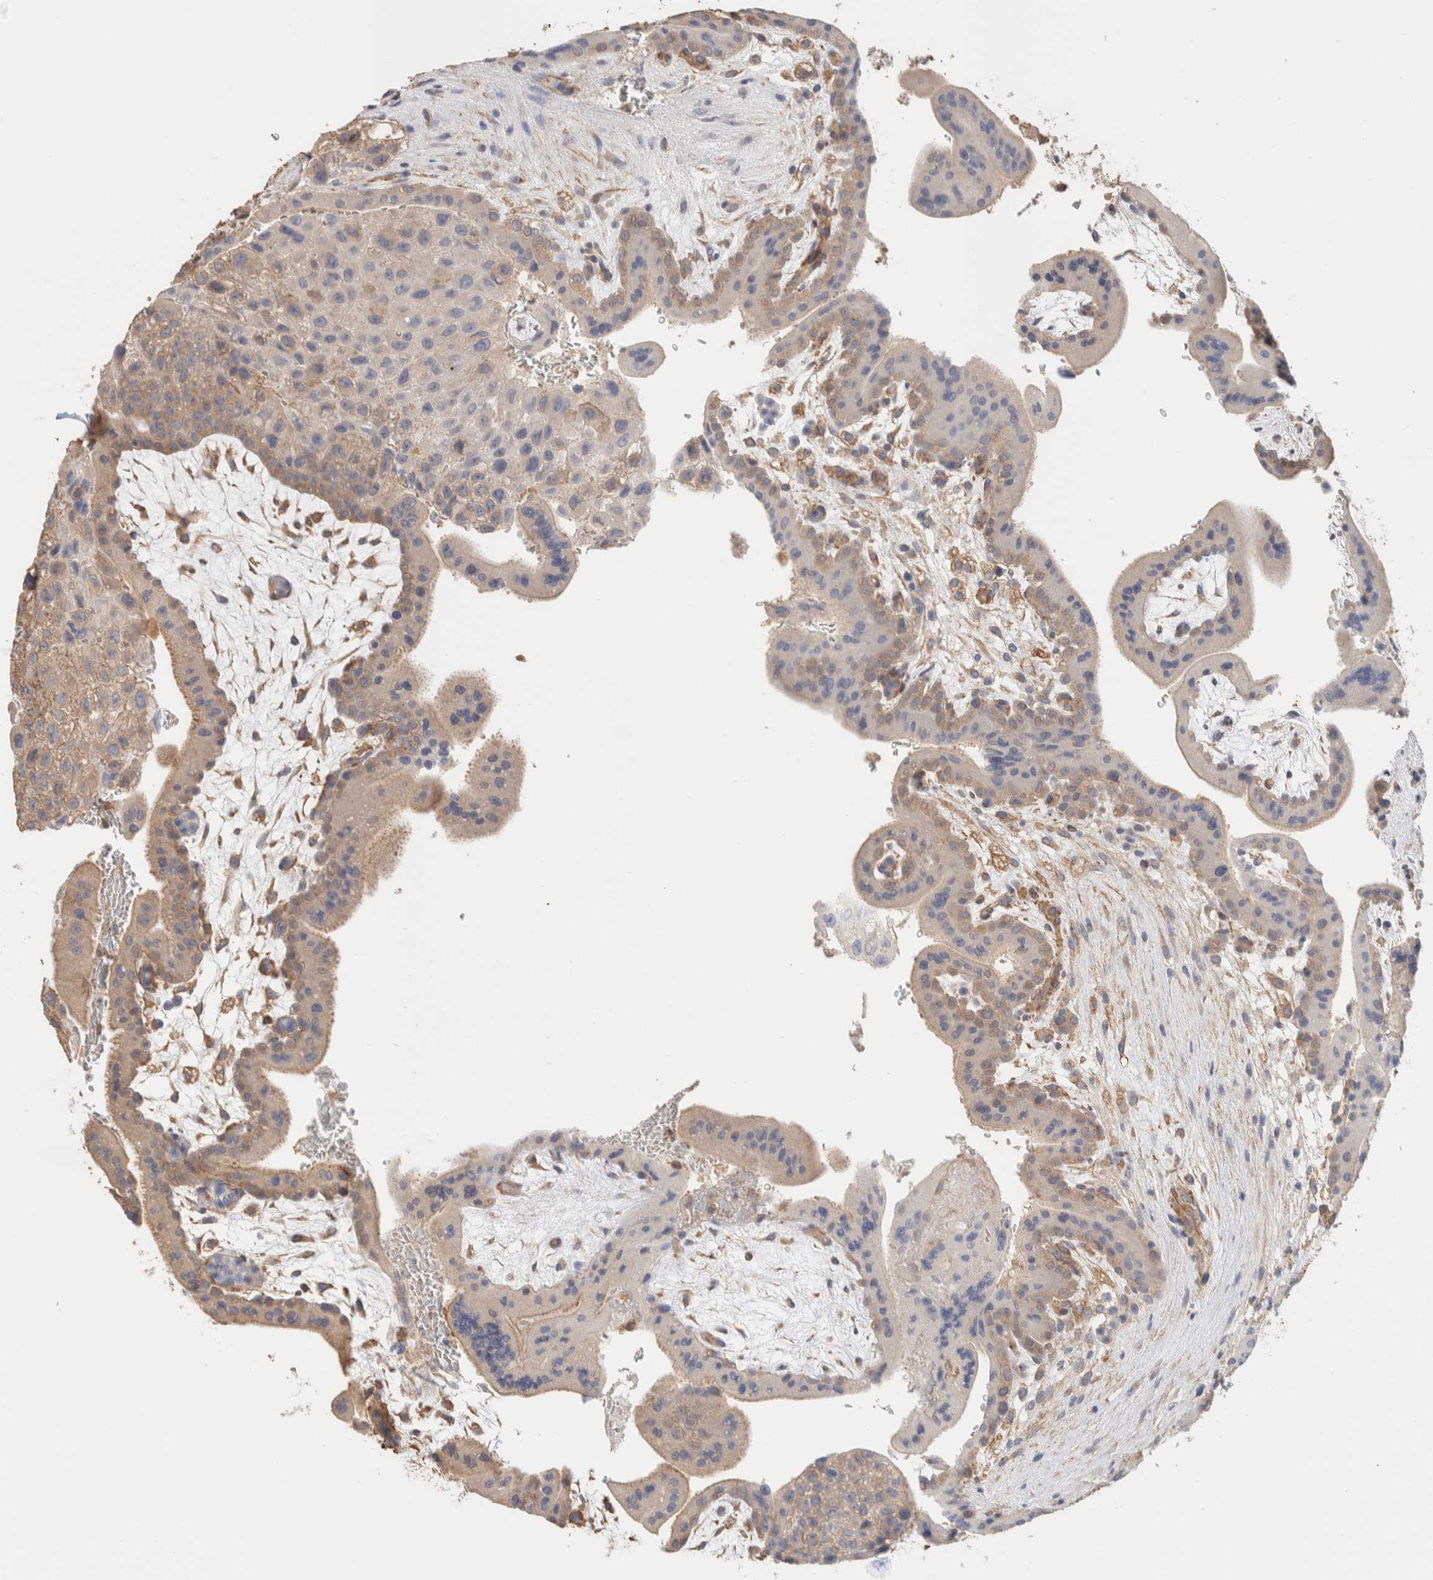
{"staining": {"intensity": "weak", "quantity": ">75%", "location": "cytoplasmic/membranous"}, "tissue": "placenta", "cell_type": "Decidual cells", "image_type": "normal", "snomed": [{"axis": "morphology", "description": "Normal tissue, NOS"}, {"axis": "topography", "description": "Placenta"}], "caption": "Approximately >75% of decidual cells in benign human placenta reveal weak cytoplasmic/membranous protein staining as visualized by brown immunohistochemical staining.", "gene": "CFAP418", "patient": {"sex": "female", "age": 35}}